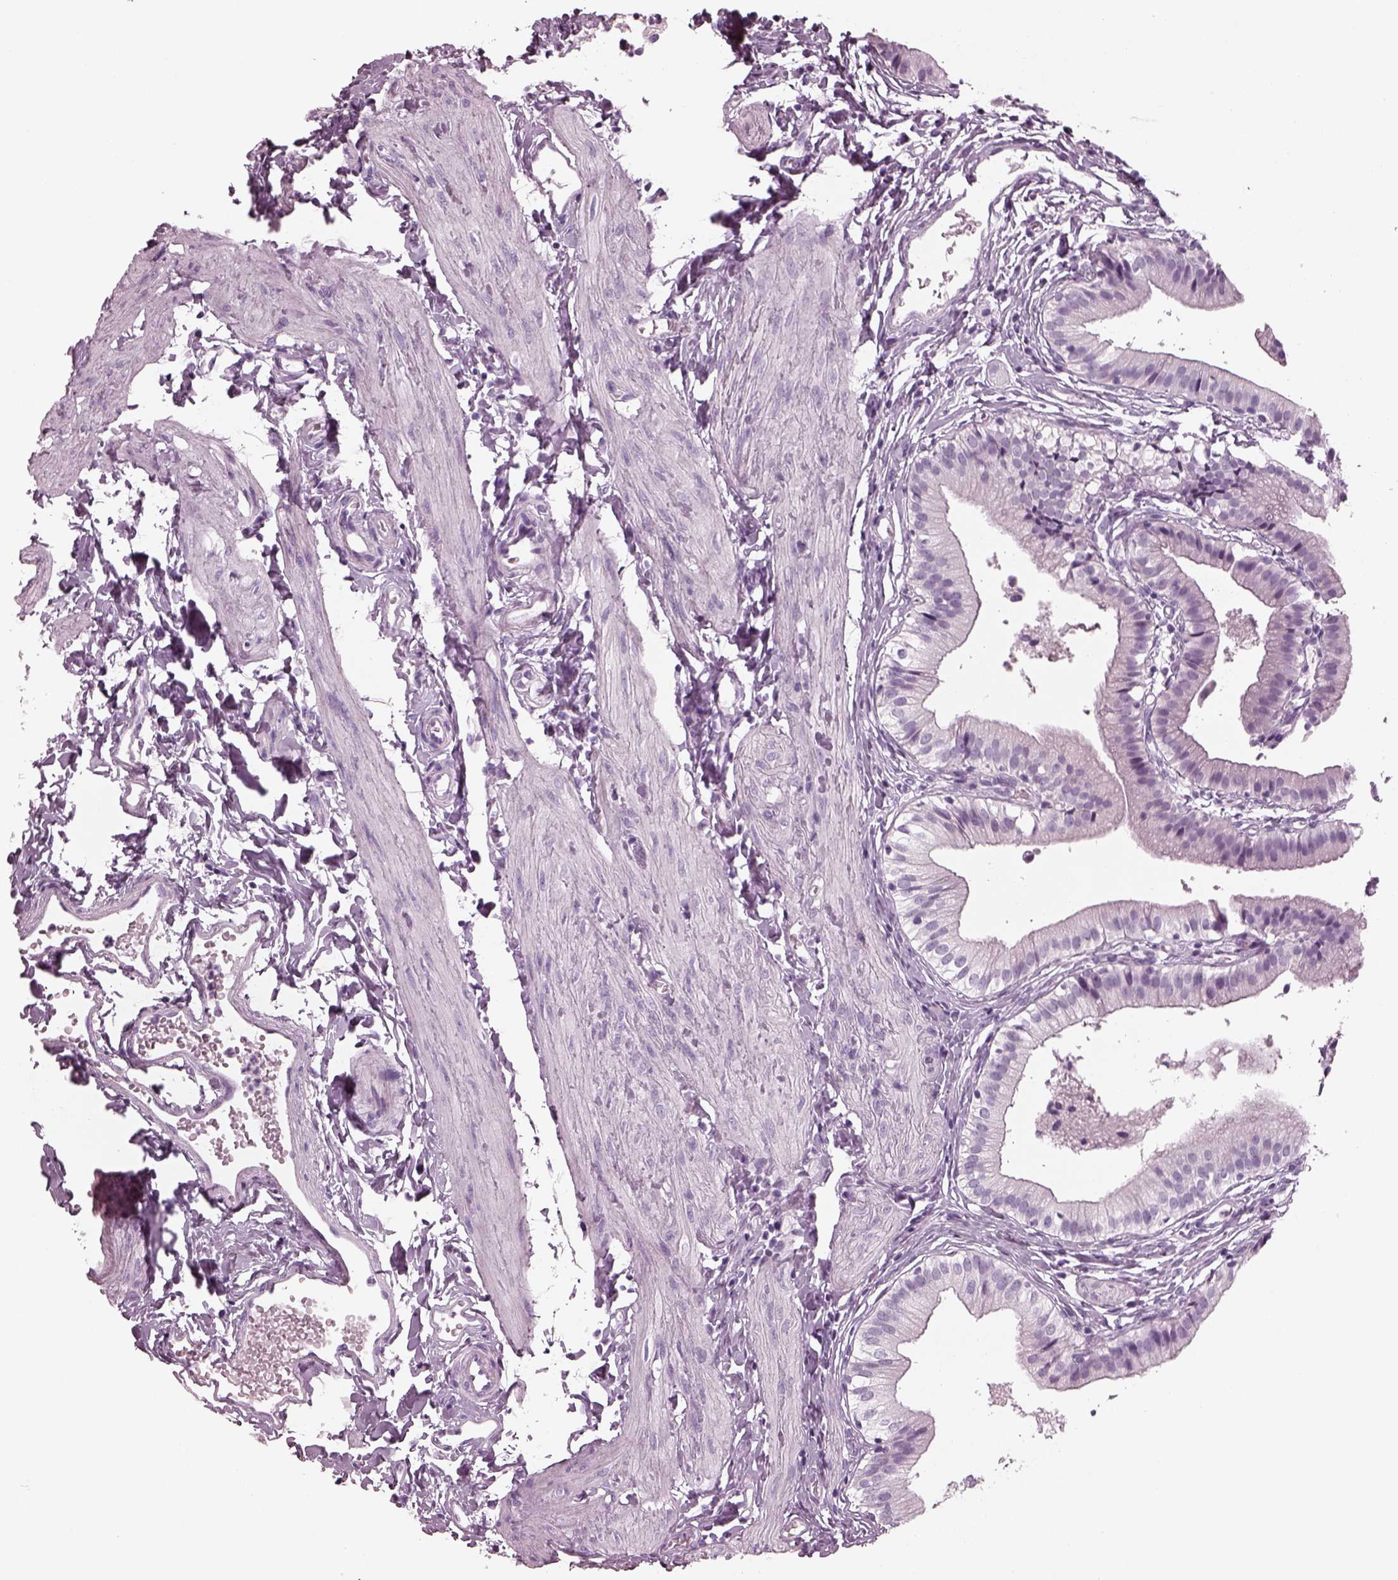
{"staining": {"intensity": "negative", "quantity": "none", "location": "none"}, "tissue": "gallbladder", "cell_type": "Glandular cells", "image_type": "normal", "snomed": [{"axis": "morphology", "description": "Normal tissue, NOS"}, {"axis": "topography", "description": "Gallbladder"}], "caption": "This is an immunohistochemistry (IHC) micrograph of normal gallbladder. There is no staining in glandular cells.", "gene": "RCVRN", "patient": {"sex": "female", "age": 47}}